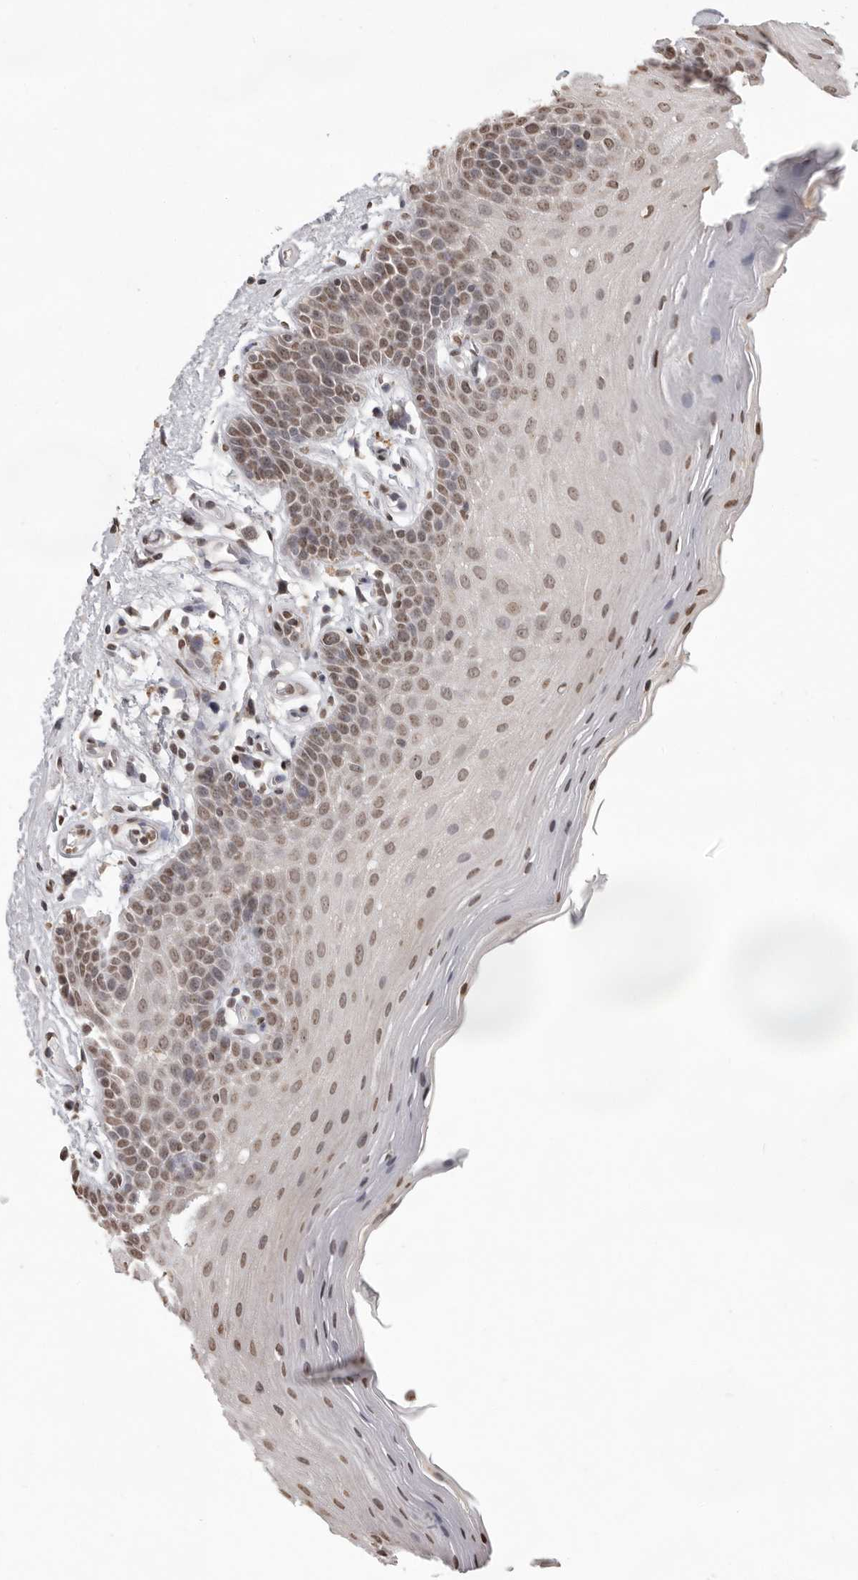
{"staining": {"intensity": "weak", "quantity": ">75%", "location": "nuclear"}, "tissue": "oral mucosa", "cell_type": "Squamous epithelial cells", "image_type": "normal", "snomed": [{"axis": "morphology", "description": "Normal tissue, NOS"}, {"axis": "topography", "description": "Oral tissue"}], "caption": "Human oral mucosa stained with a protein marker reveals weak staining in squamous epithelial cells.", "gene": "WDR45", "patient": {"sex": "male", "age": 62}}